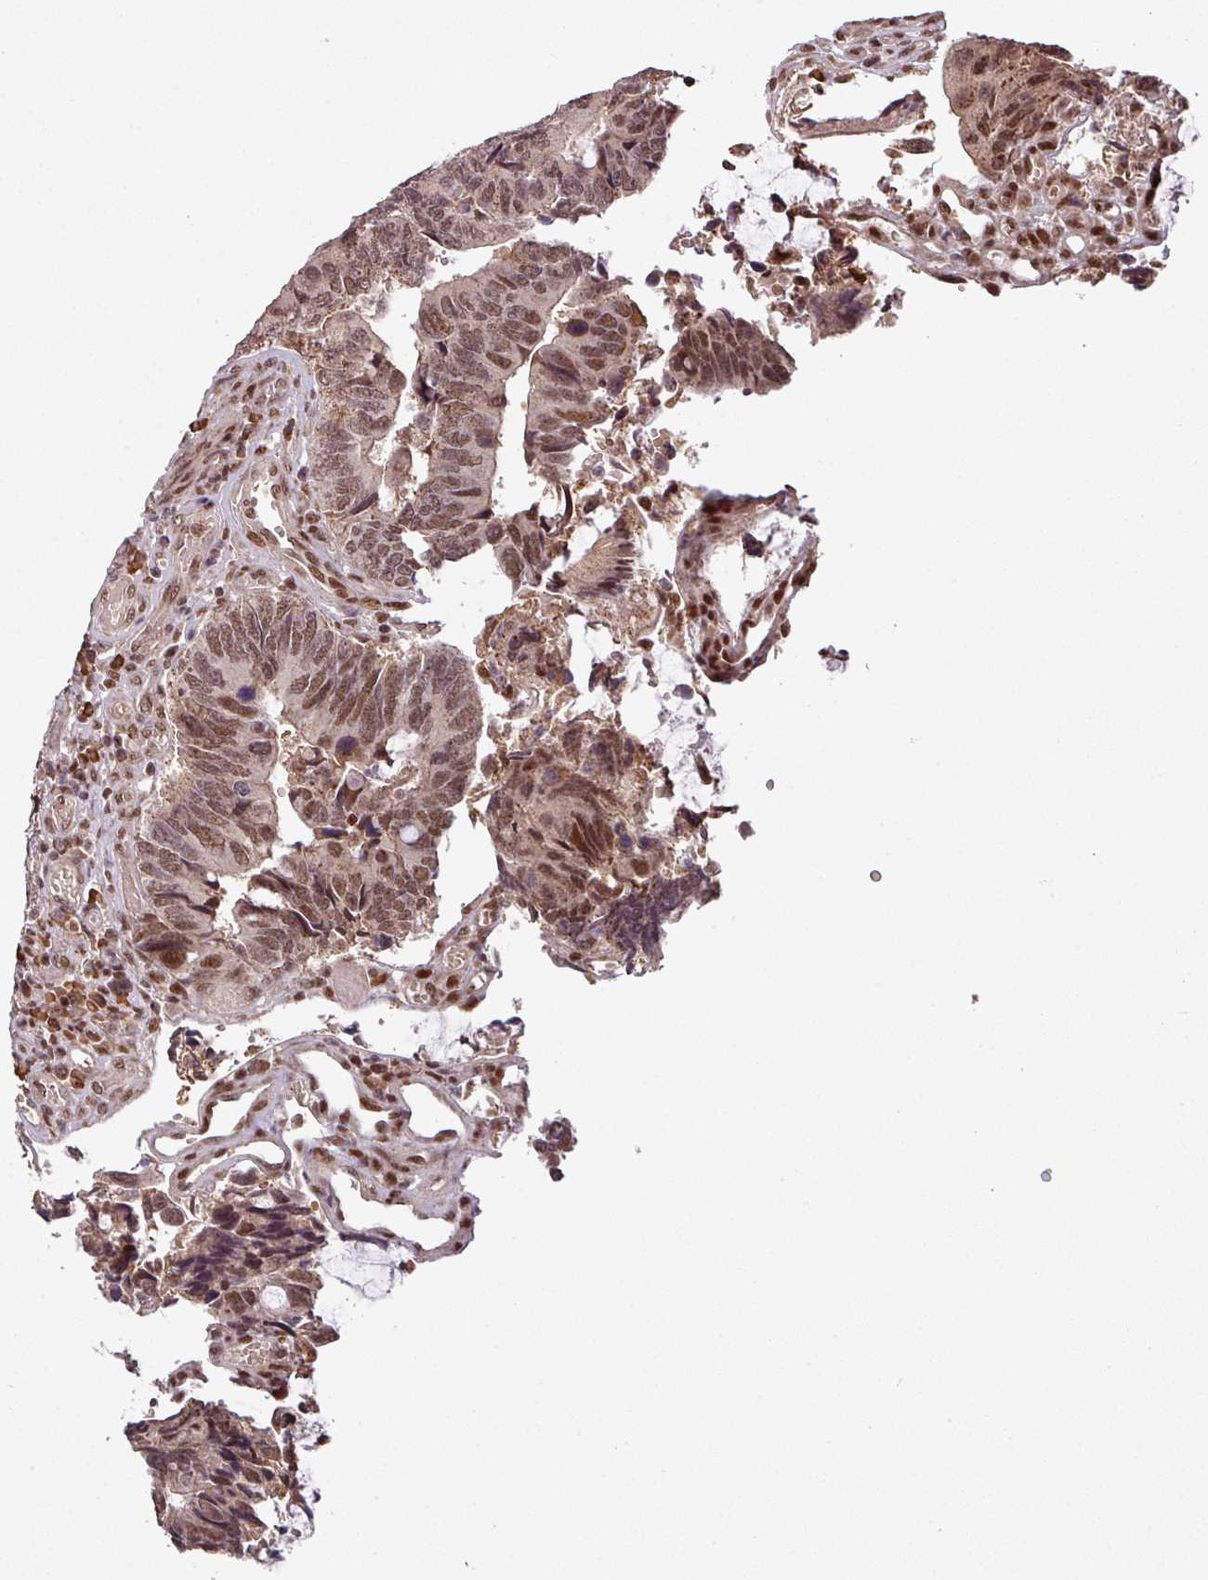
{"staining": {"intensity": "moderate", "quantity": ">75%", "location": "nuclear"}, "tissue": "colorectal cancer", "cell_type": "Tumor cells", "image_type": "cancer", "snomed": [{"axis": "morphology", "description": "Adenocarcinoma, NOS"}, {"axis": "topography", "description": "Colon"}], "caption": "A medium amount of moderate nuclear positivity is present in approximately >75% of tumor cells in colorectal adenocarcinoma tissue. The staining was performed using DAB (3,3'-diaminobenzidine), with brown indicating positive protein expression. Nuclei are stained blue with hematoxylin.", "gene": "PHF23", "patient": {"sex": "male", "age": 87}}